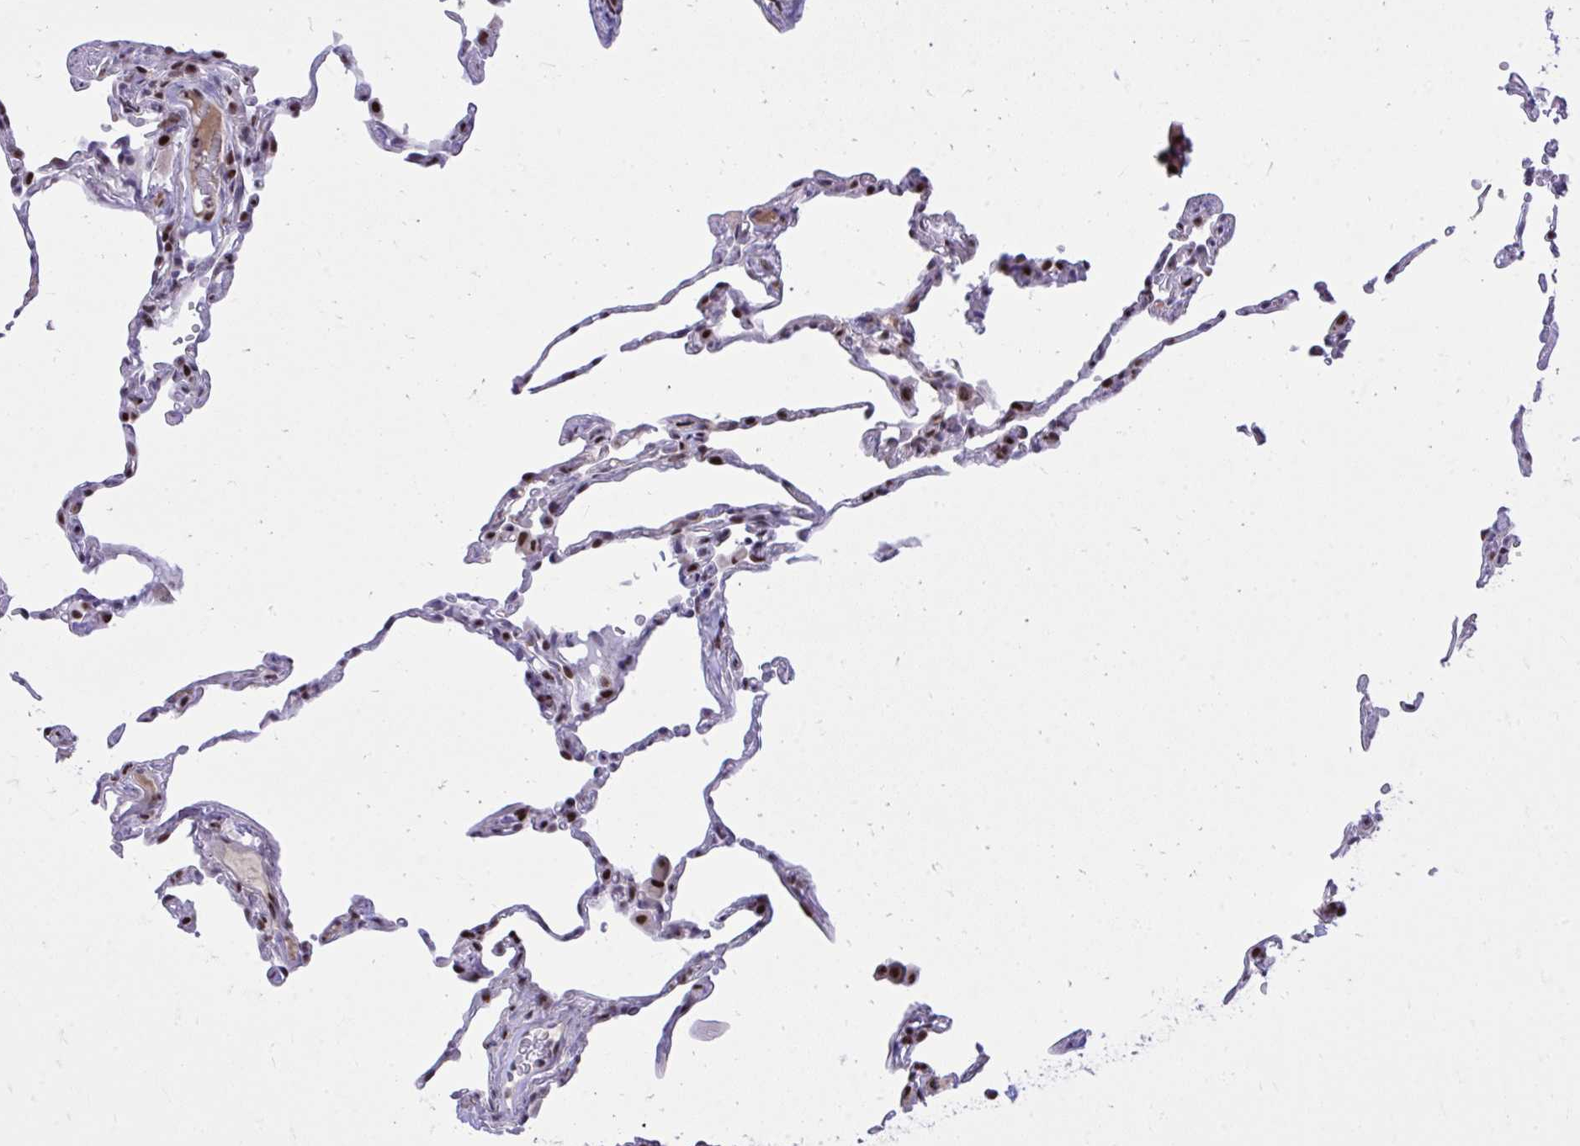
{"staining": {"intensity": "strong", "quantity": "25%-75%", "location": "nuclear"}, "tissue": "lung", "cell_type": "Alveolar cells", "image_type": "normal", "snomed": [{"axis": "morphology", "description": "Normal tissue, NOS"}, {"axis": "topography", "description": "Lung"}], "caption": "Alveolar cells exhibit high levels of strong nuclear expression in approximately 25%-75% of cells in benign lung.", "gene": "C14orf39", "patient": {"sex": "female", "age": 57}}